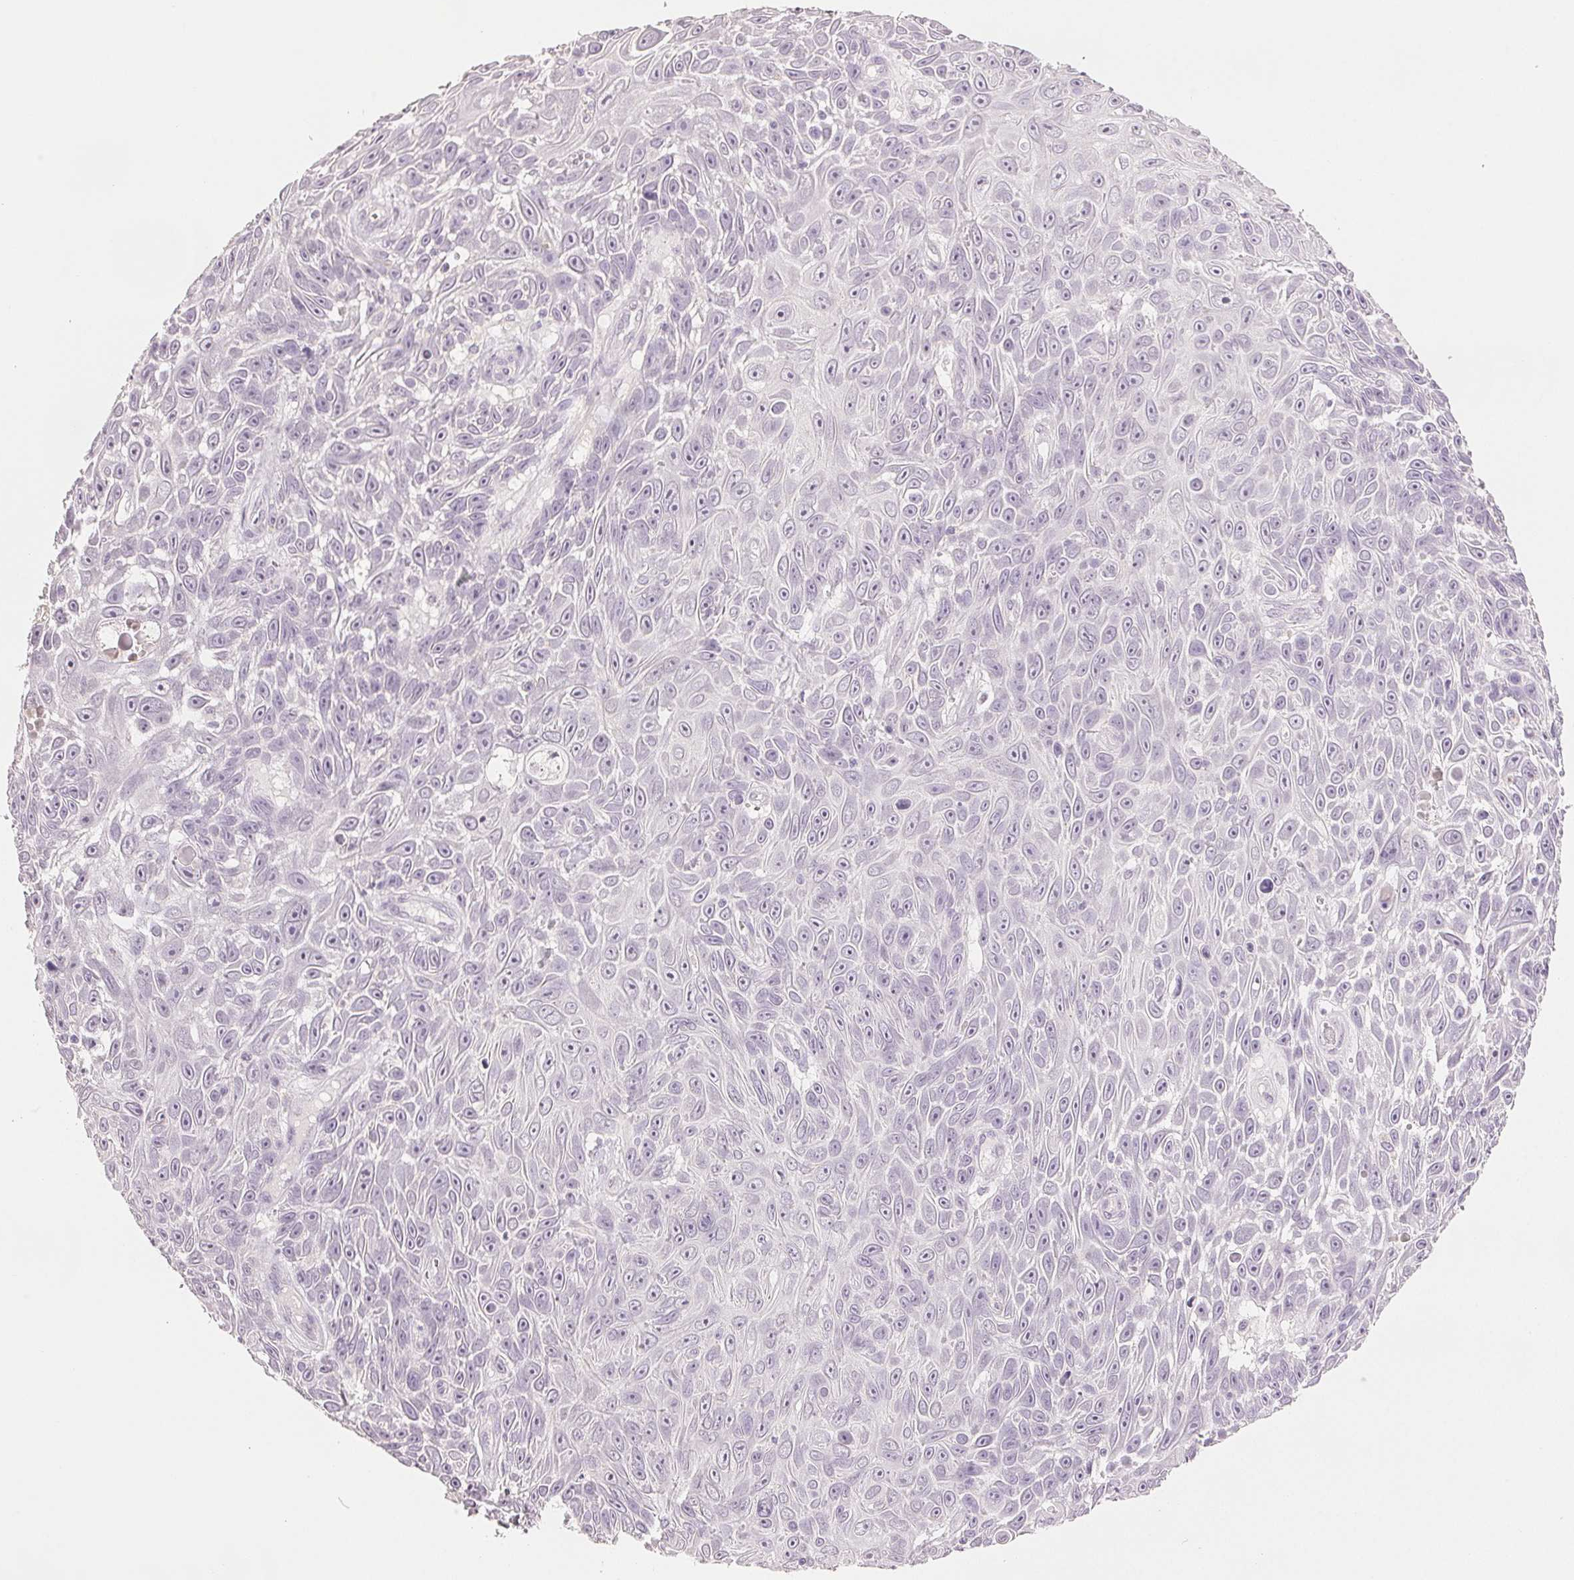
{"staining": {"intensity": "negative", "quantity": "none", "location": "none"}, "tissue": "skin cancer", "cell_type": "Tumor cells", "image_type": "cancer", "snomed": [{"axis": "morphology", "description": "Squamous cell carcinoma, NOS"}, {"axis": "topography", "description": "Skin"}], "caption": "A high-resolution histopathology image shows immunohistochemistry (IHC) staining of skin cancer, which displays no significant staining in tumor cells.", "gene": "SCGN", "patient": {"sex": "male", "age": 82}}